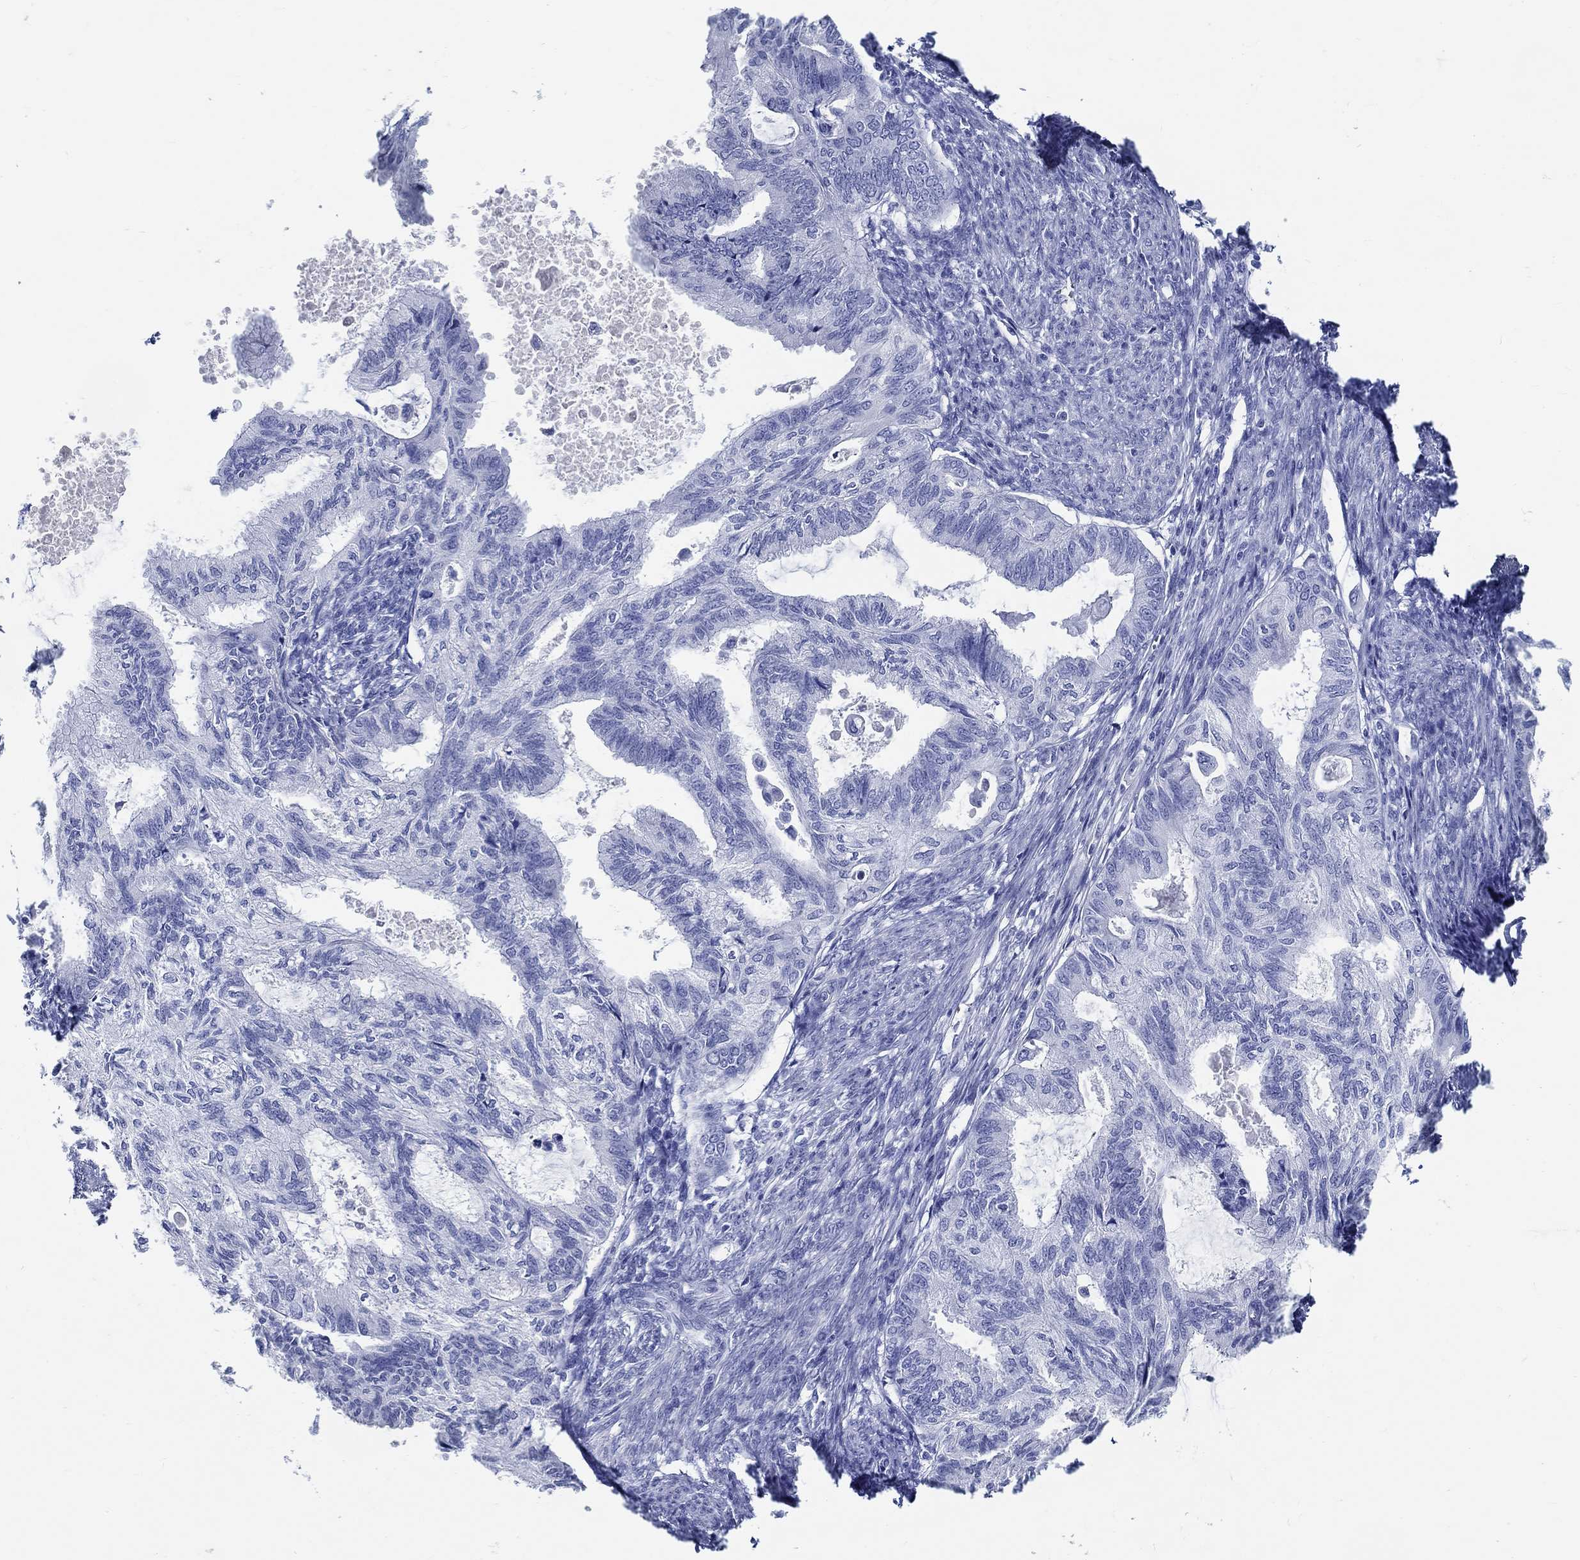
{"staining": {"intensity": "negative", "quantity": "none", "location": "none"}, "tissue": "endometrial cancer", "cell_type": "Tumor cells", "image_type": "cancer", "snomed": [{"axis": "morphology", "description": "Adenocarcinoma, NOS"}, {"axis": "topography", "description": "Endometrium"}], "caption": "Immunohistochemistry (IHC) micrograph of human adenocarcinoma (endometrial) stained for a protein (brown), which exhibits no positivity in tumor cells. (Brightfield microscopy of DAB immunohistochemistry (IHC) at high magnification).", "gene": "FBXO2", "patient": {"sex": "female", "age": 86}}